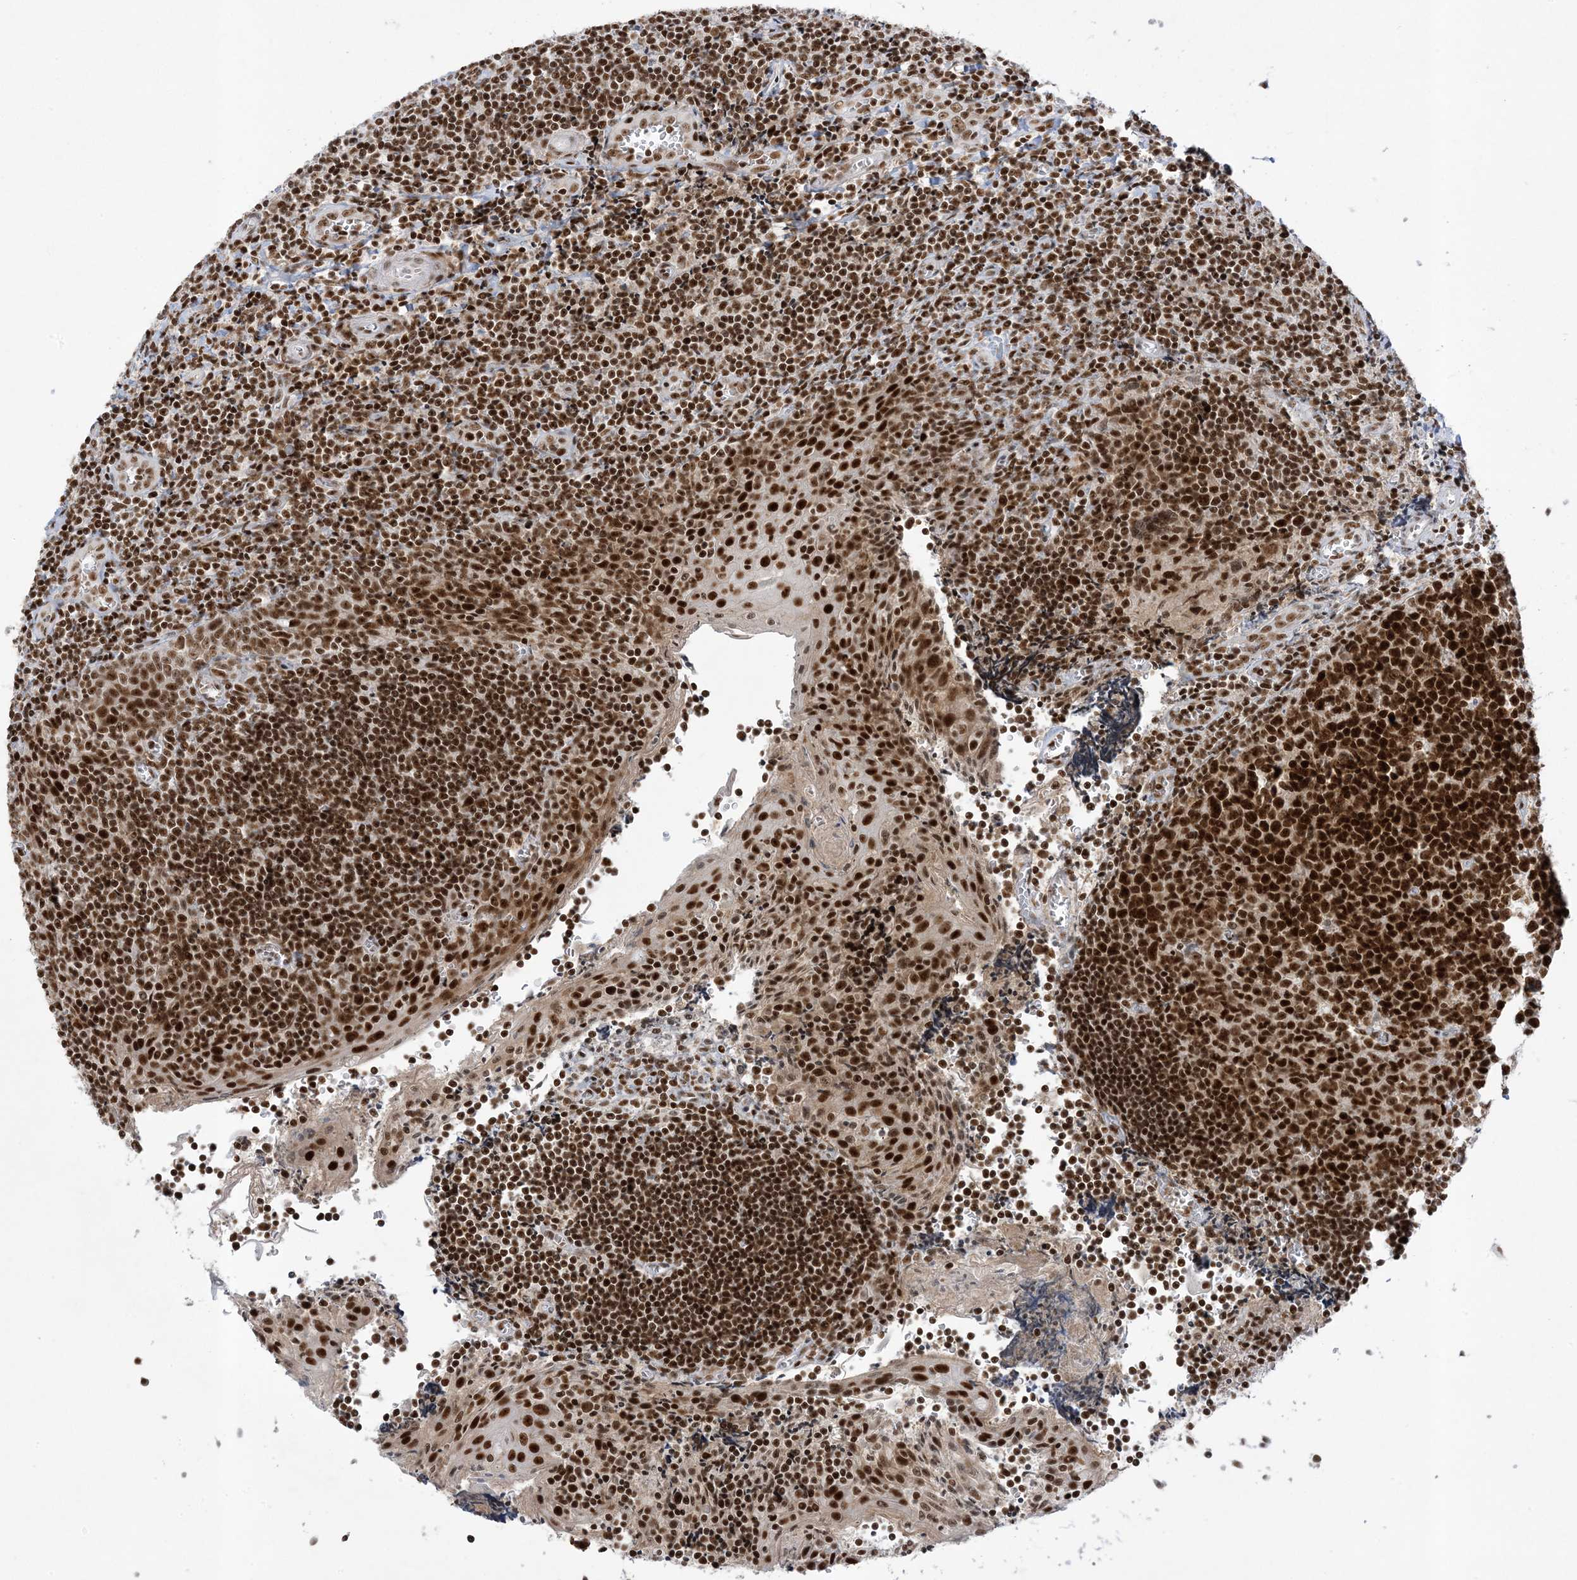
{"staining": {"intensity": "strong", "quantity": ">75%", "location": "nuclear"}, "tissue": "tonsil", "cell_type": "Germinal center cells", "image_type": "normal", "snomed": [{"axis": "morphology", "description": "Normal tissue, NOS"}, {"axis": "topography", "description": "Tonsil"}], "caption": "Tonsil stained with DAB IHC displays high levels of strong nuclear staining in about >75% of germinal center cells.", "gene": "PPIL2", "patient": {"sex": "male", "age": 27}}